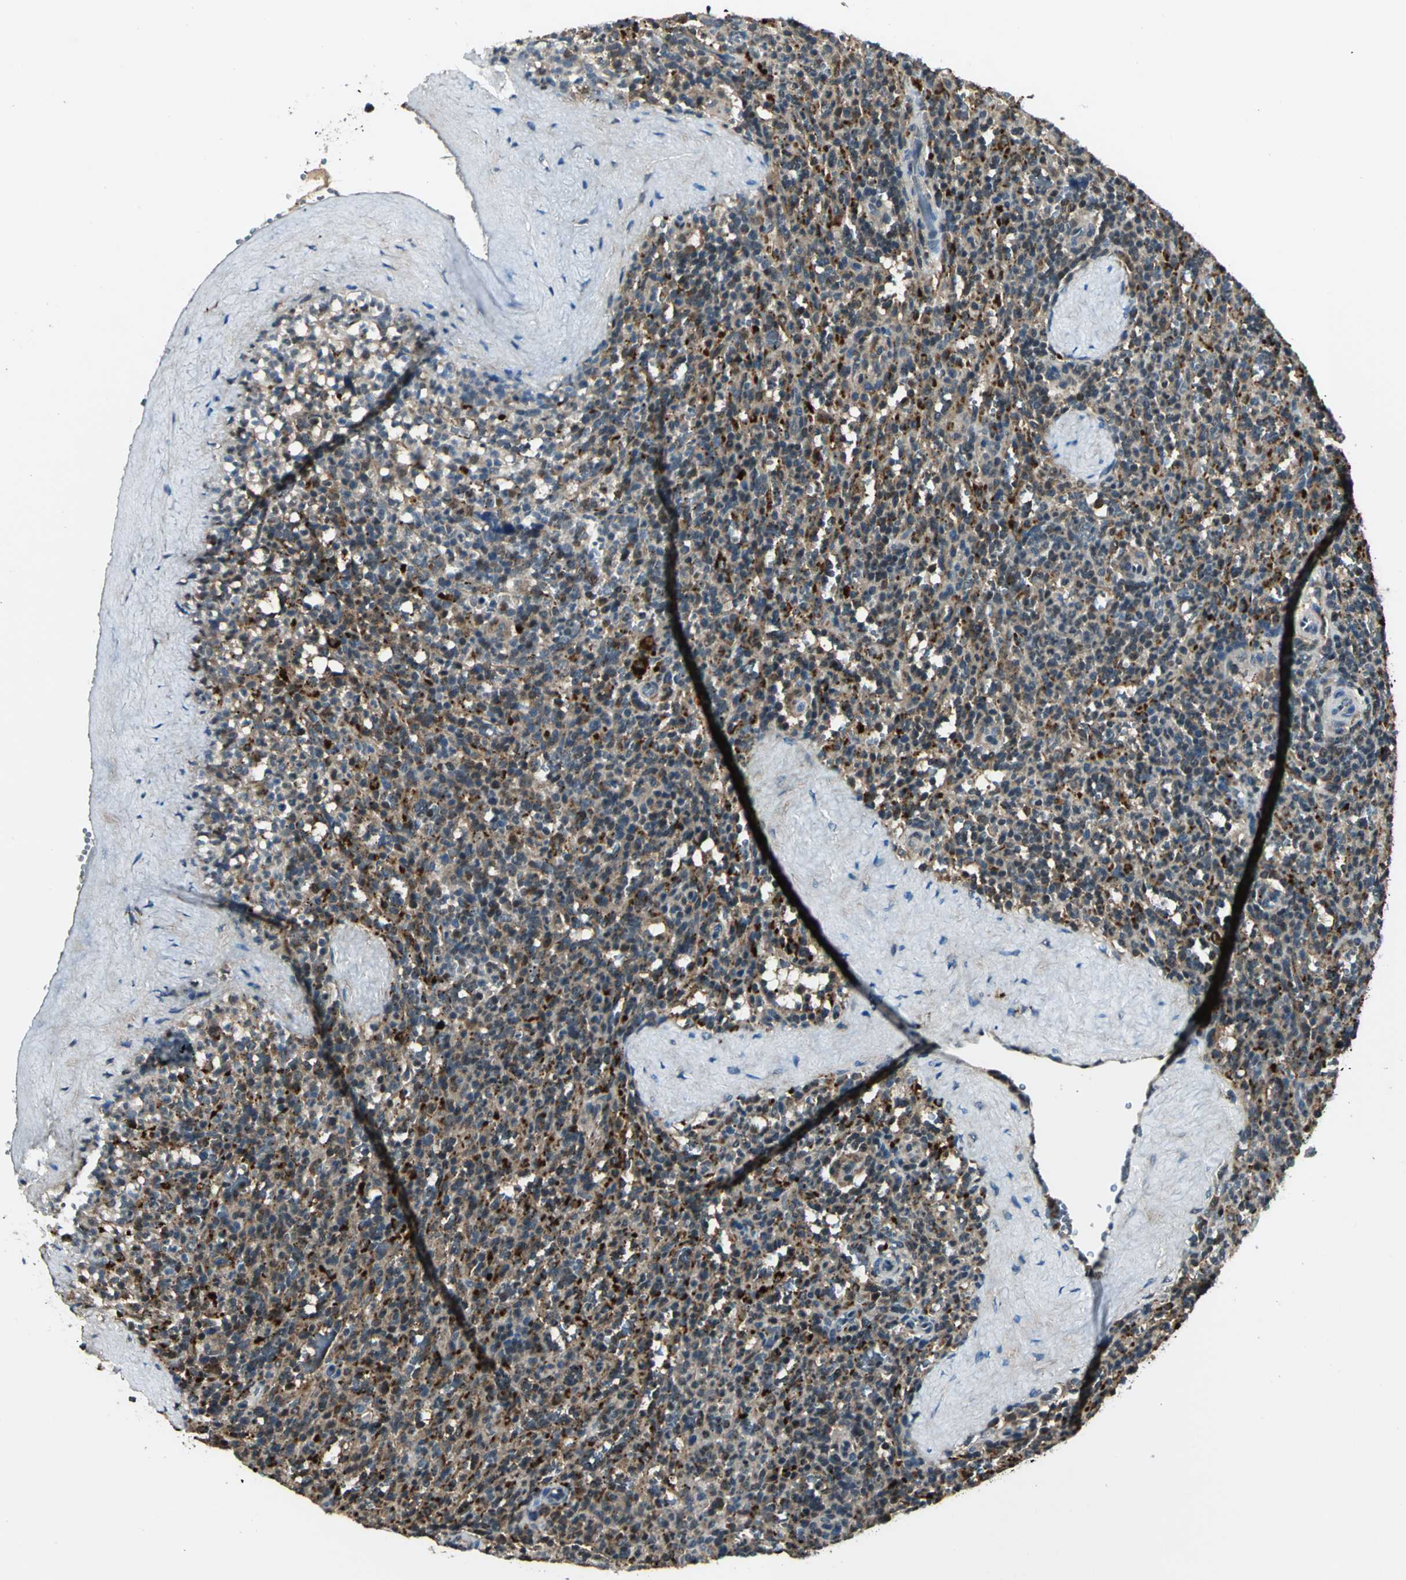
{"staining": {"intensity": "weak", "quantity": "25%-75%", "location": "cytoplasmic/membranous,nuclear"}, "tissue": "spleen", "cell_type": "Cells in red pulp", "image_type": "normal", "snomed": [{"axis": "morphology", "description": "Normal tissue, NOS"}, {"axis": "topography", "description": "Spleen"}], "caption": "Immunohistochemistry (DAB) staining of normal spleen reveals weak cytoplasmic/membranous,nuclear protein staining in approximately 25%-75% of cells in red pulp.", "gene": "PPP1R13L", "patient": {"sex": "male", "age": 36}}